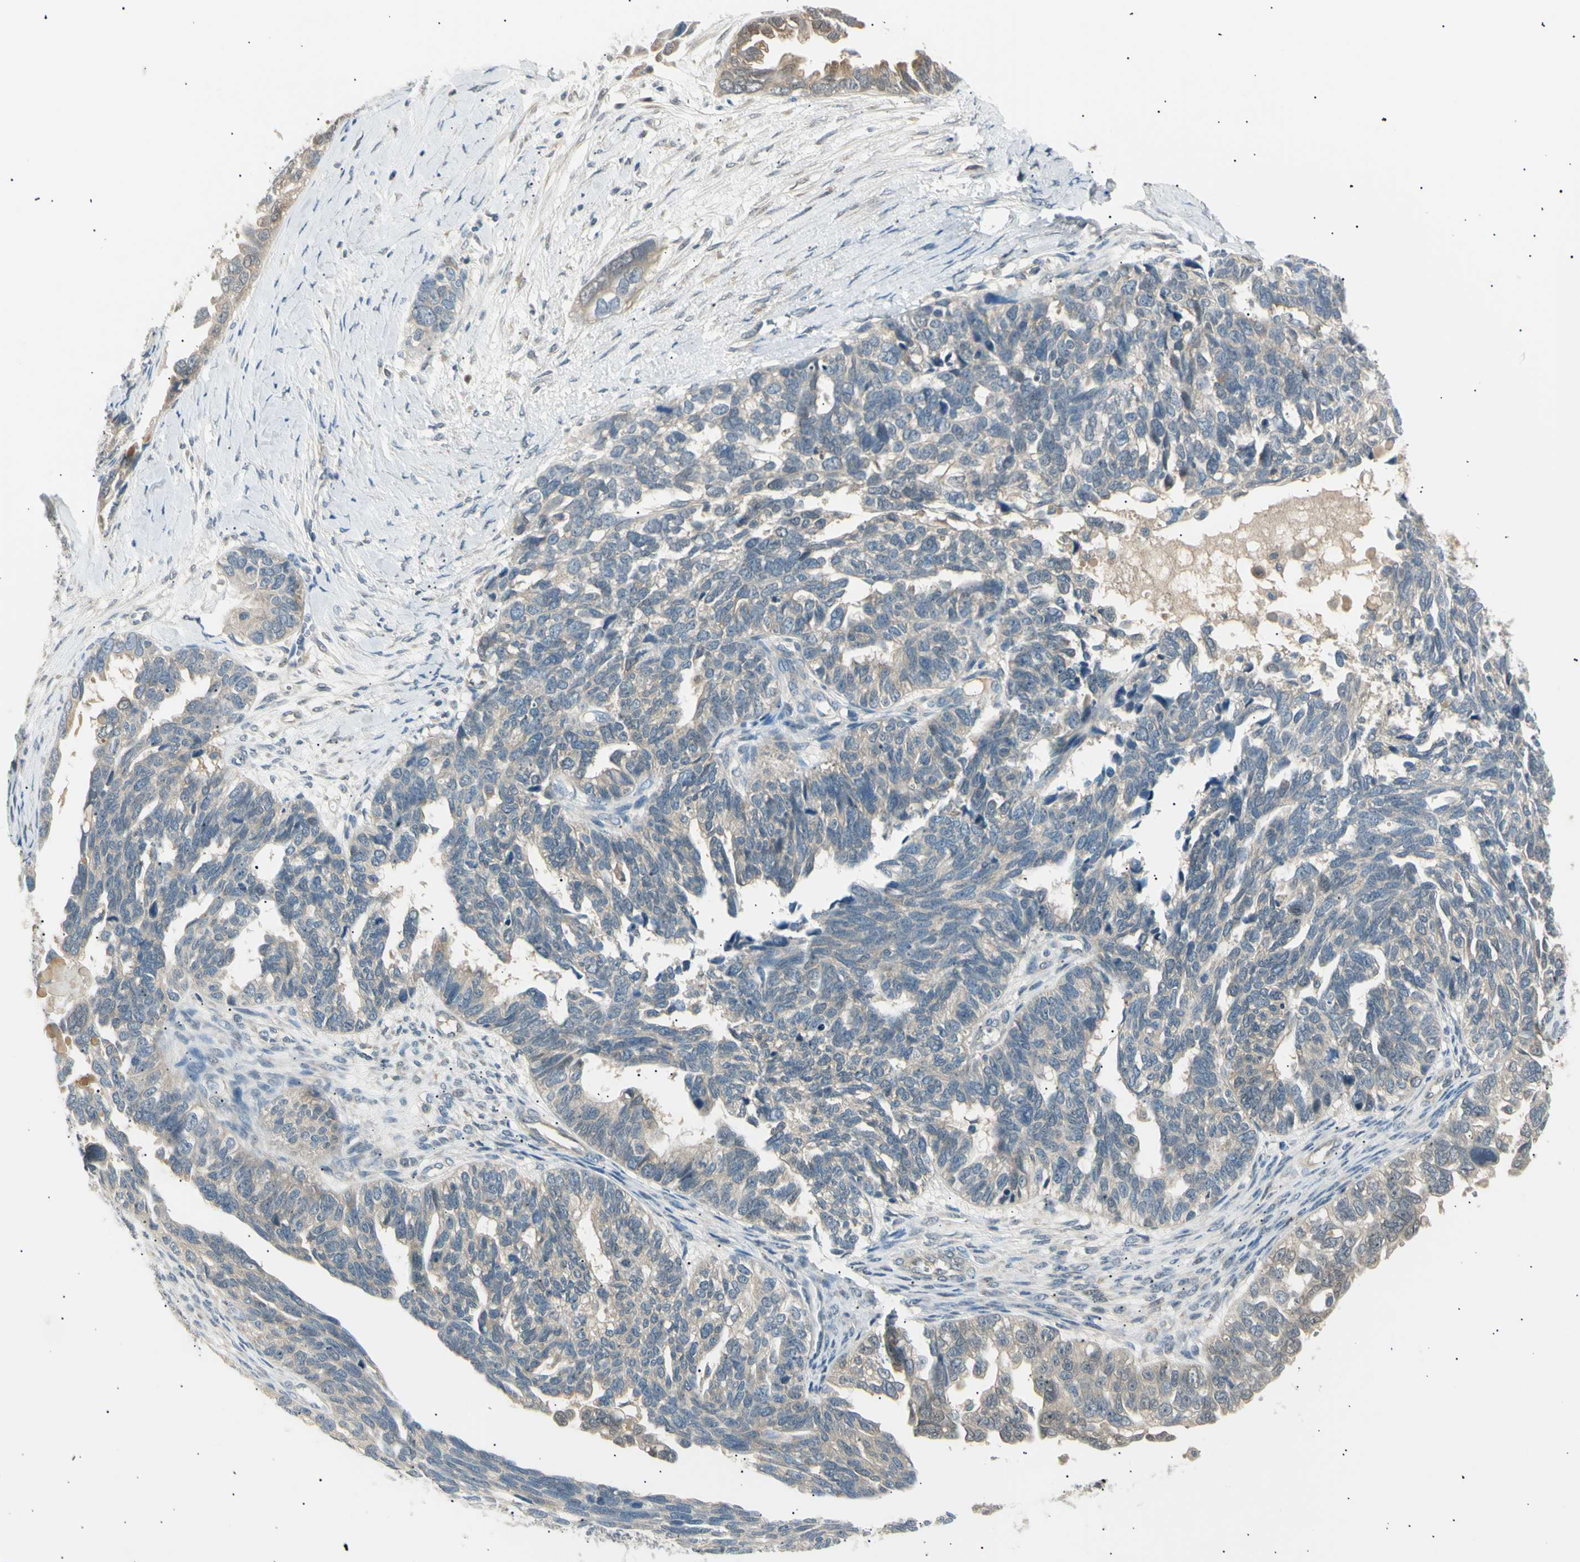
{"staining": {"intensity": "weak", "quantity": "25%-75%", "location": "cytoplasmic/membranous"}, "tissue": "ovarian cancer", "cell_type": "Tumor cells", "image_type": "cancer", "snomed": [{"axis": "morphology", "description": "Cystadenocarcinoma, serous, NOS"}, {"axis": "topography", "description": "Ovary"}], "caption": "Immunohistochemistry (IHC) histopathology image of human ovarian cancer stained for a protein (brown), which displays low levels of weak cytoplasmic/membranous positivity in about 25%-75% of tumor cells.", "gene": "LHPP", "patient": {"sex": "female", "age": 79}}